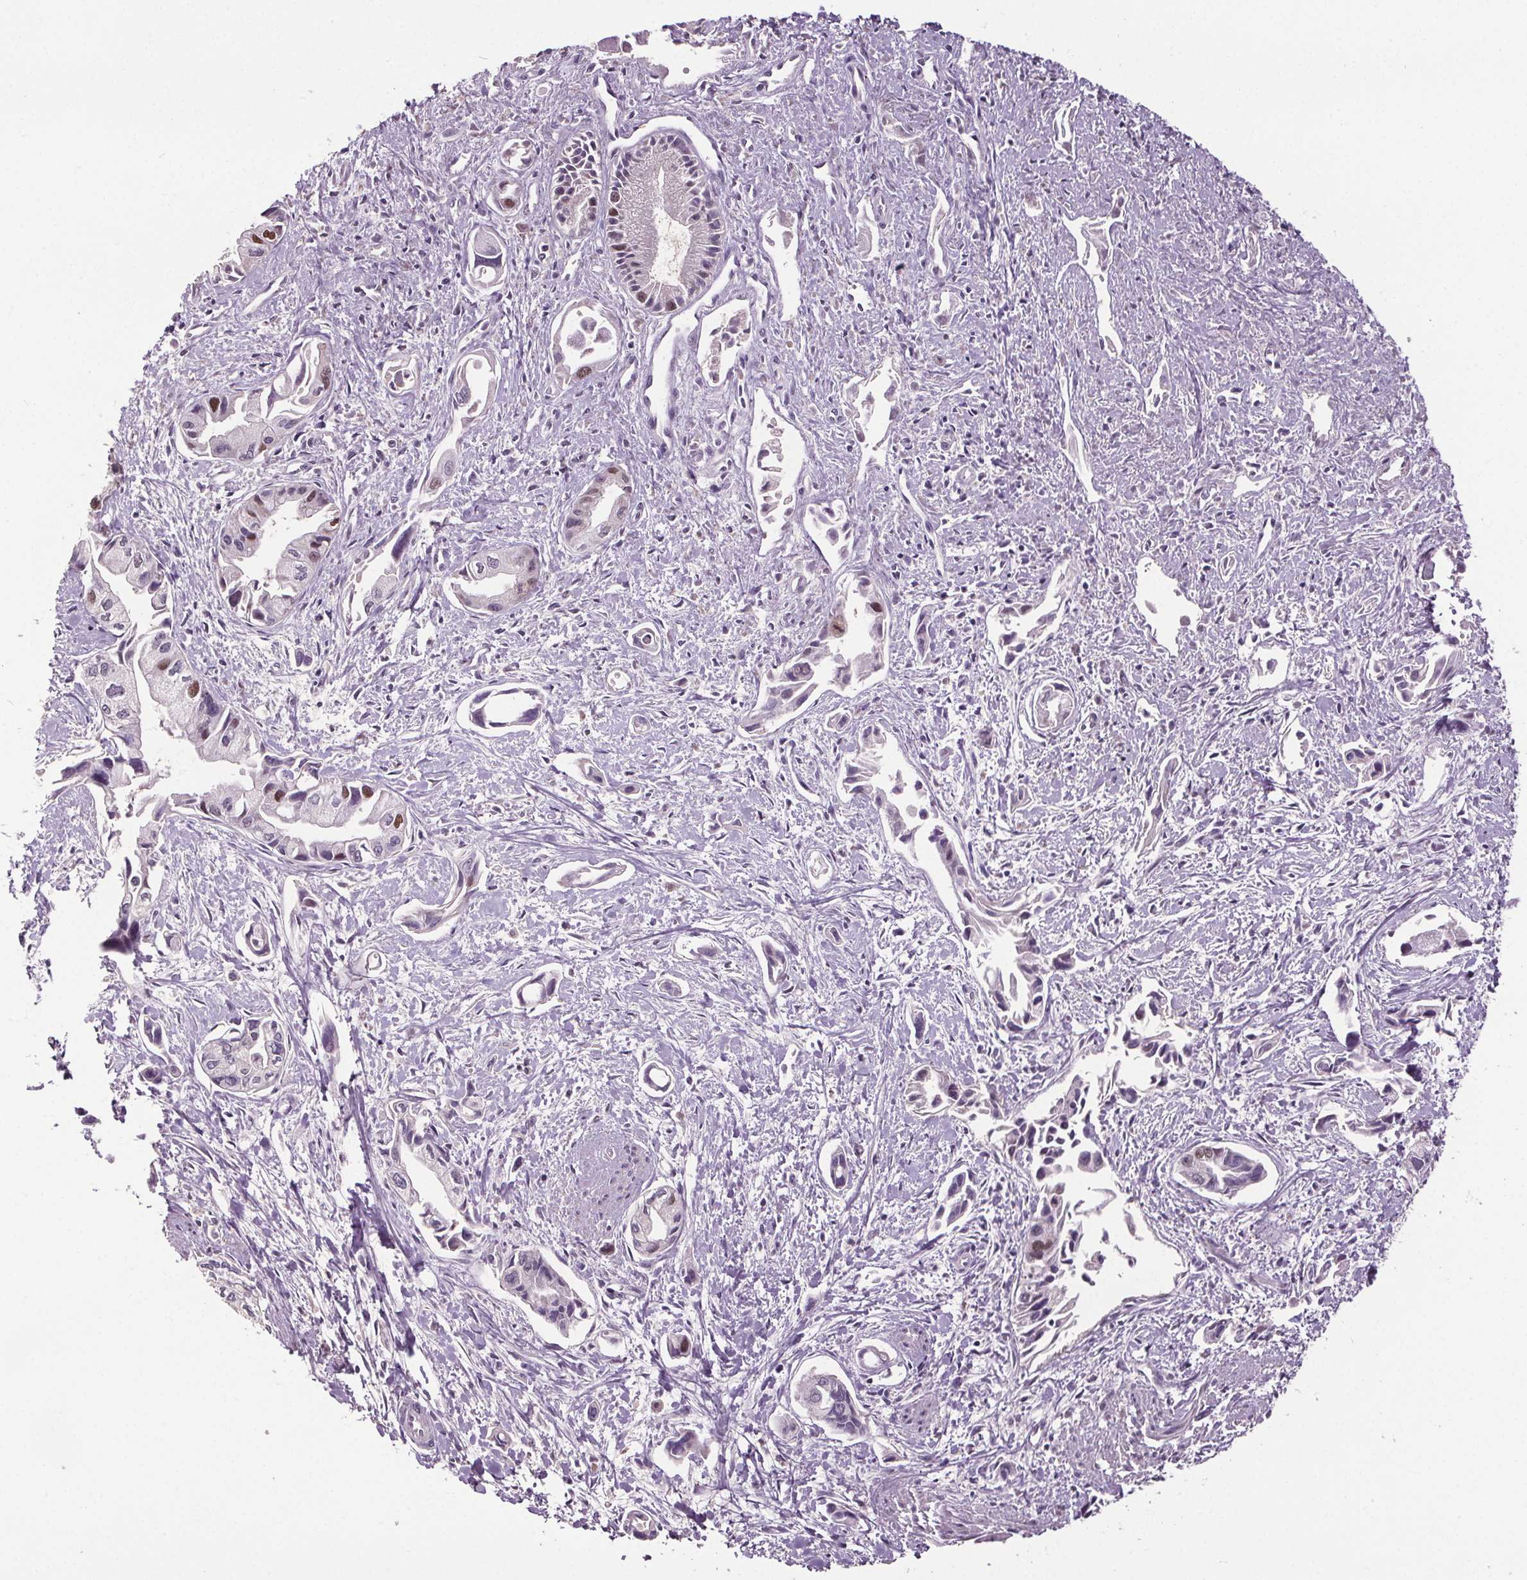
{"staining": {"intensity": "moderate", "quantity": "<25%", "location": "nuclear"}, "tissue": "pancreatic cancer", "cell_type": "Tumor cells", "image_type": "cancer", "snomed": [{"axis": "morphology", "description": "Adenocarcinoma, NOS"}, {"axis": "topography", "description": "Pancreas"}], "caption": "Tumor cells reveal moderate nuclear staining in approximately <25% of cells in adenocarcinoma (pancreatic).", "gene": "CENPF", "patient": {"sex": "female", "age": 61}}